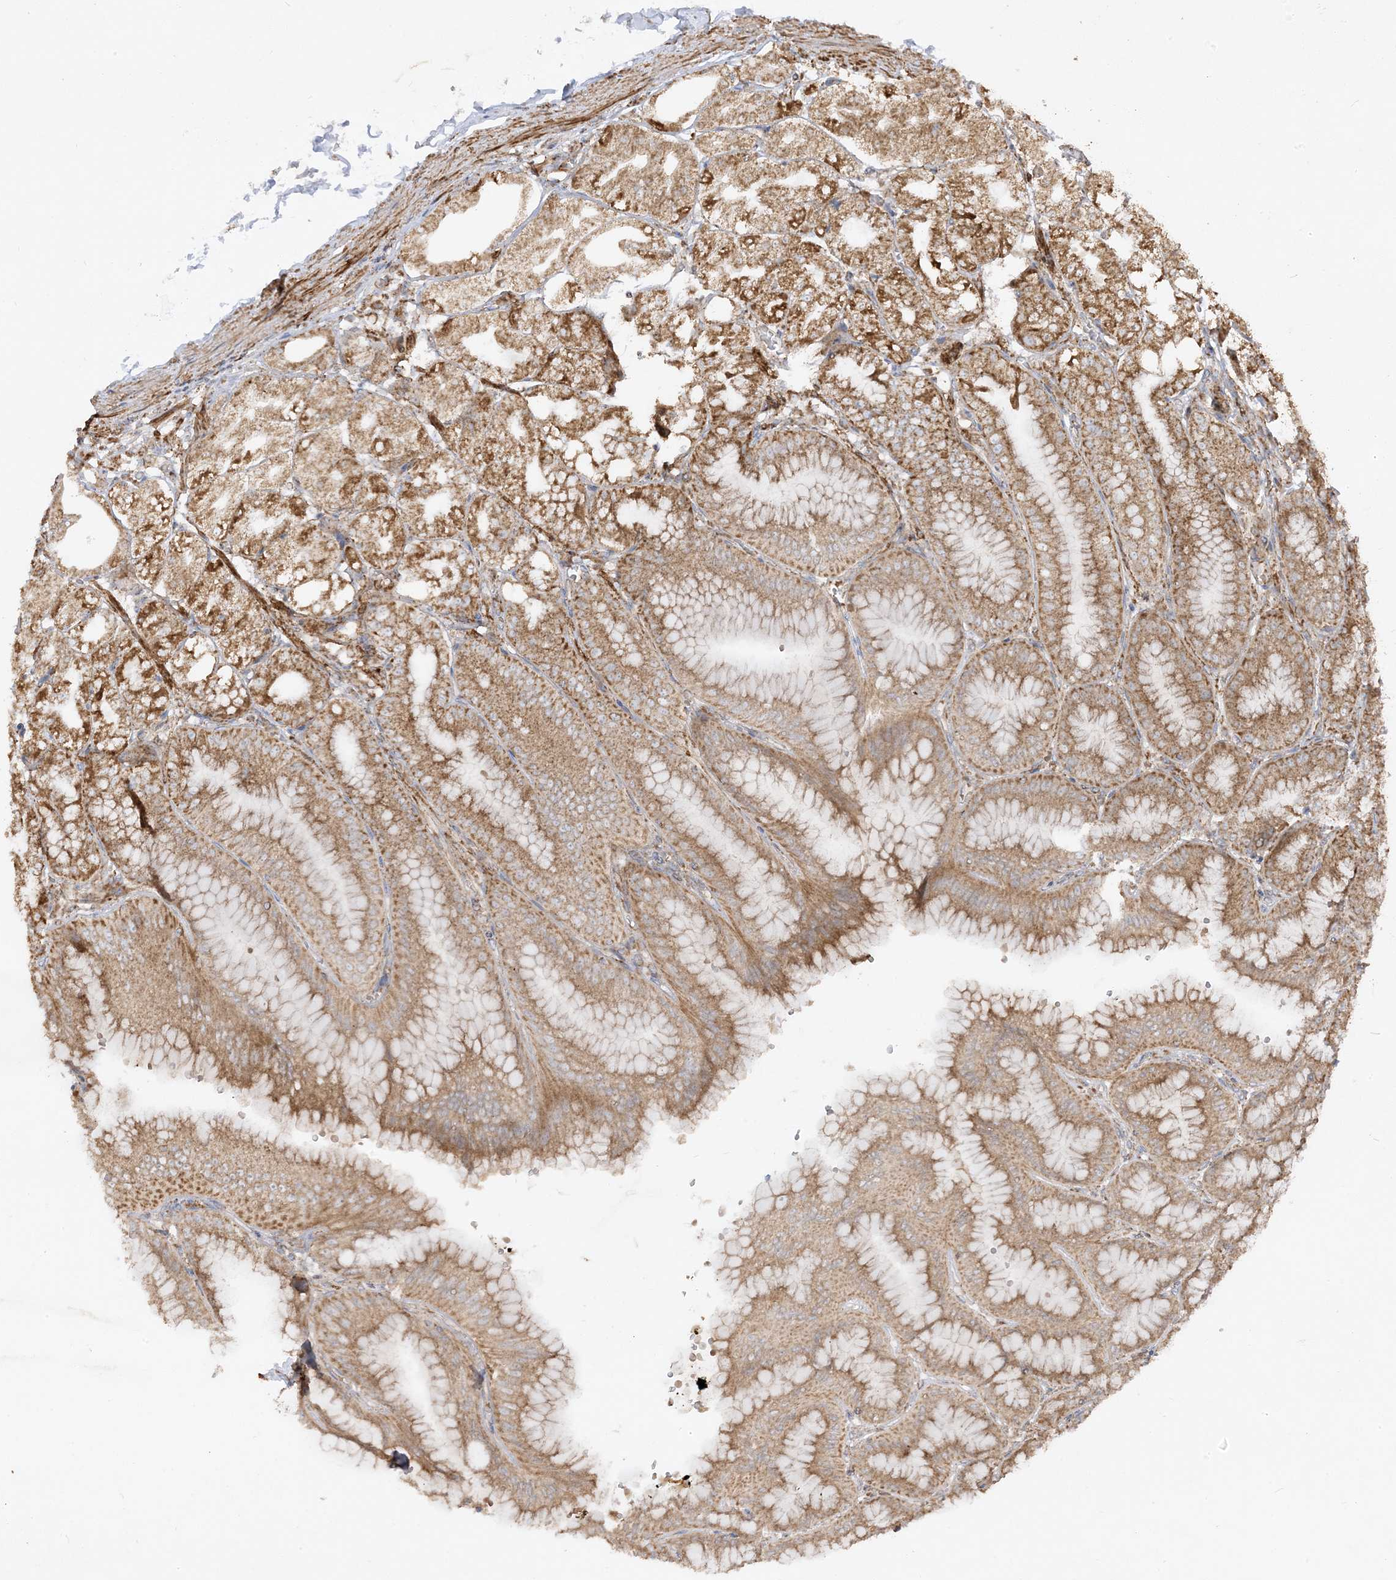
{"staining": {"intensity": "strong", "quantity": ">75%", "location": "cytoplasmic/membranous"}, "tissue": "stomach", "cell_type": "Glandular cells", "image_type": "normal", "snomed": [{"axis": "morphology", "description": "Normal tissue, NOS"}, {"axis": "topography", "description": "Stomach, lower"}], "caption": "Strong cytoplasmic/membranous protein staining is seen in approximately >75% of glandular cells in stomach. The protein is shown in brown color, while the nuclei are stained blue.", "gene": "AARS2", "patient": {"sex": "male", "age": 71}}